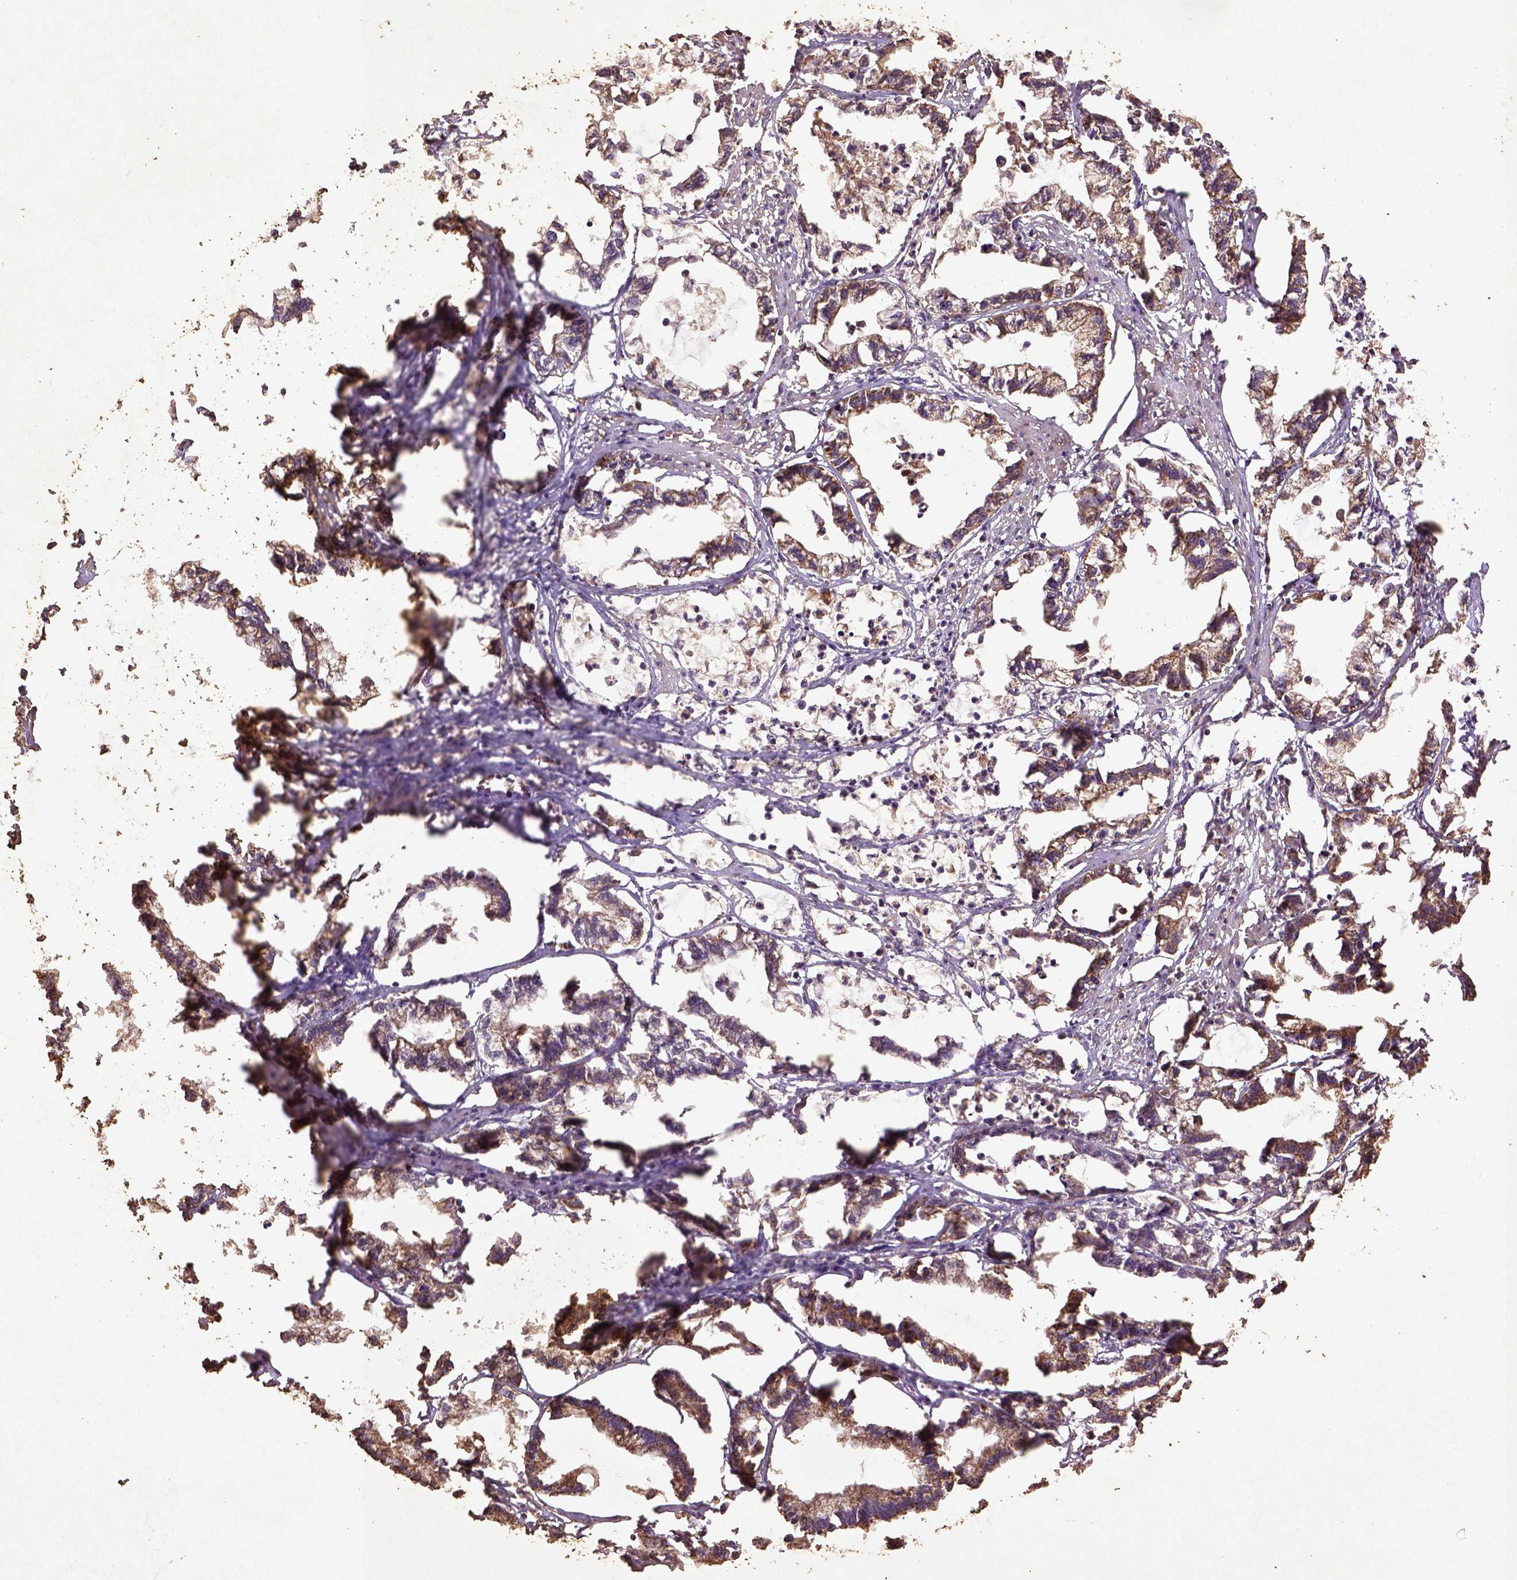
{"staining": {"intensity": "moderate", "quantity": ">75%", "location": "cytoplasmic/membranous"}, "tissue": "stomach cancer", "cell_type": "Tumor cells", "image_type": "cancer", "snomed": [{"axis": "morphology", "description": "Adenocarcinoma, NOS"}, {"axis": "topography", "description": "Stomach"}], "caption": "Adenocarcinoma (stomach) tissue exhibits moderate cytoplasmic/membranous staining in approximately >75% of tumor cells, visualized by immunohistochemistry. (brown staining indicates protein expression, while blue staining denotes nuclei).", "gene": "MT-CO1", "patient": {"sex": "male", "age": 83}}